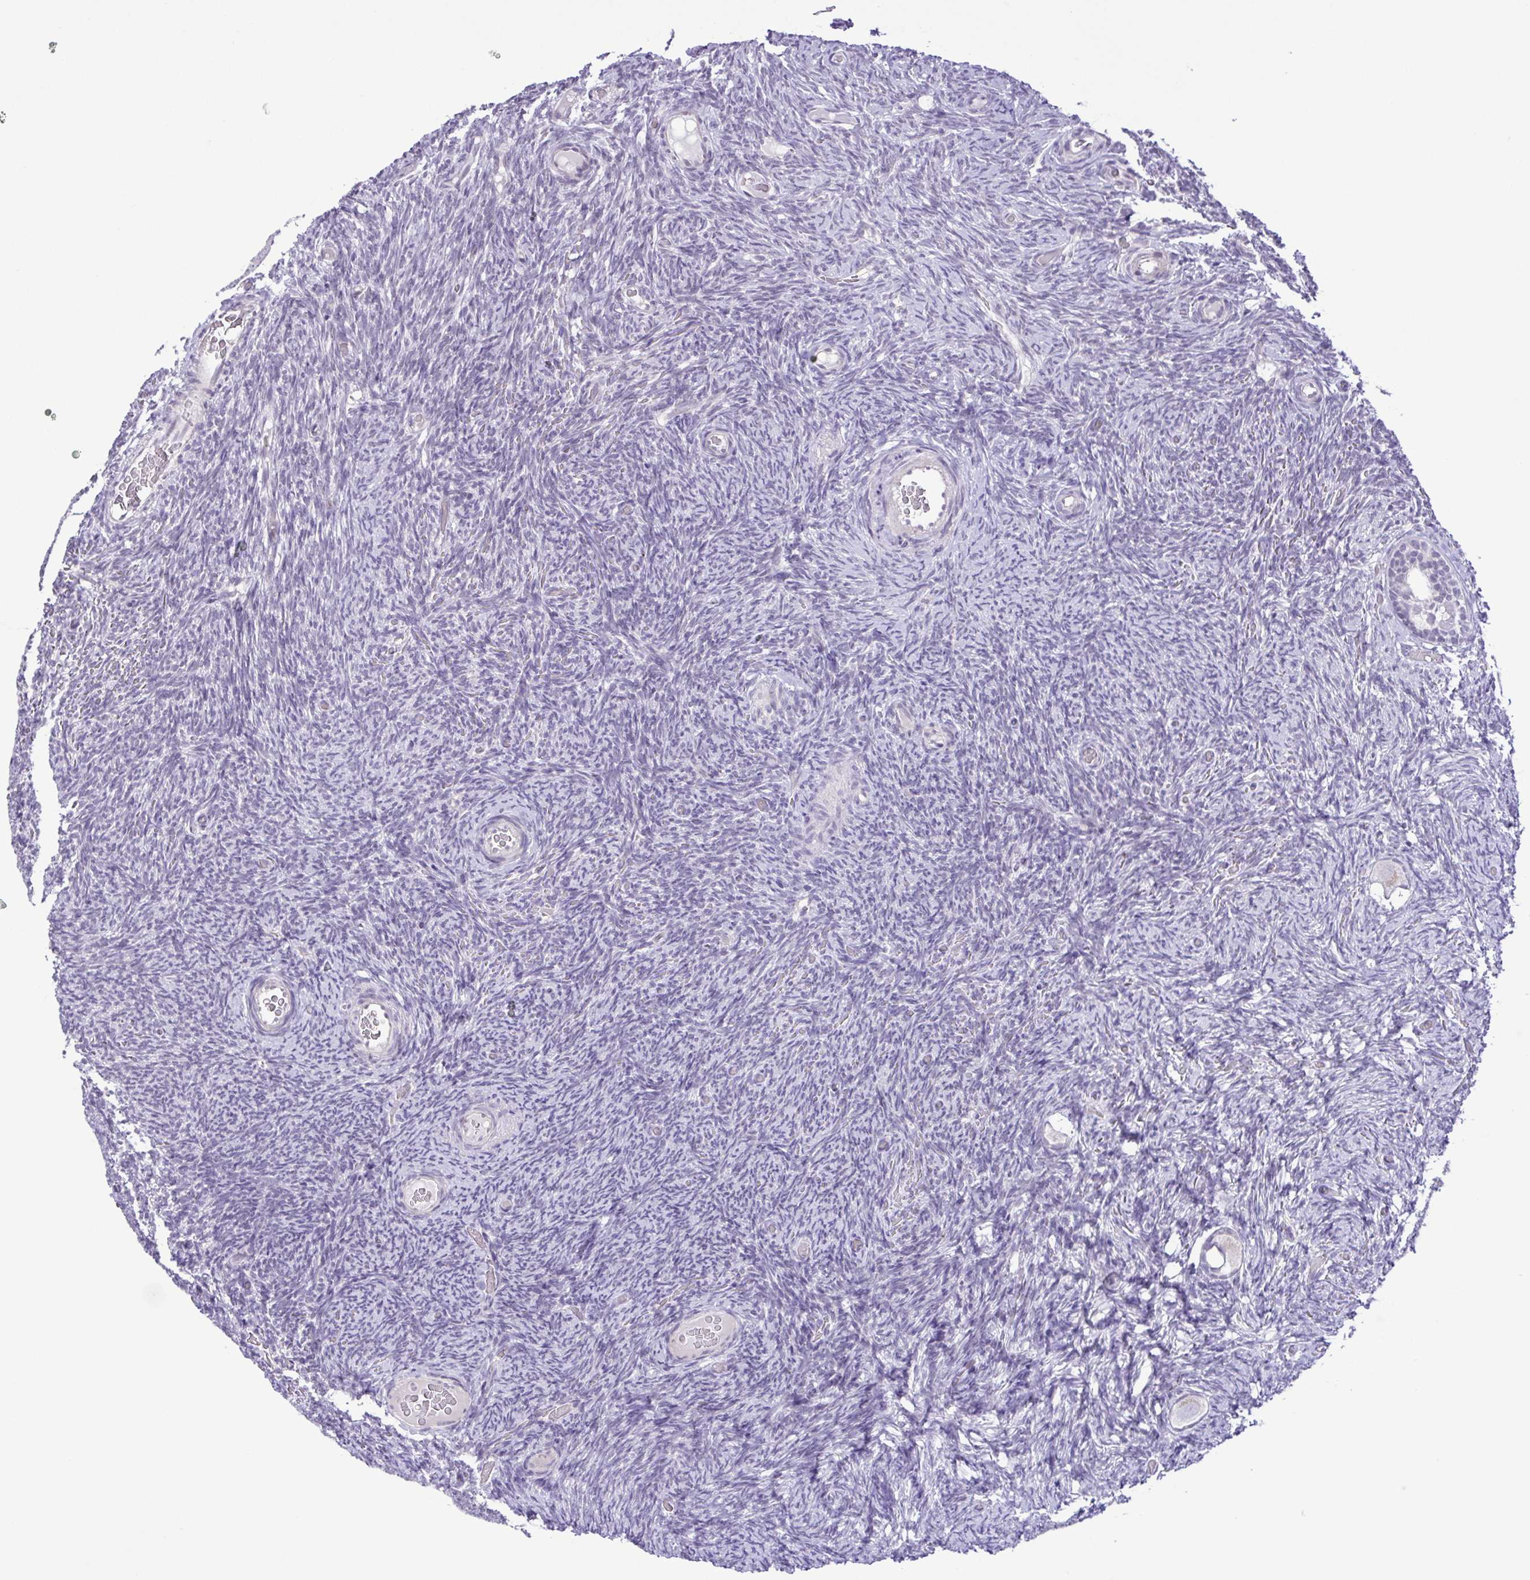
{"staining": {"intensity": "negative", "quantity": "none", "location": "none"}, "tissue": "ovary", "cell_type": "Follicle cells", "image_type": "normal", "snomed": [{"axis": "morphology", "description": "Normal tissue, NOS"}, {"axis": "topography", "description": "Ovary"}], "caption": "Micrograph shows no significant protein staining in follicle cells of normal ovary. Nuclei are stained in blue.", "gene": "IL1RN", "patient": {"sex": "female", "age": 34}}